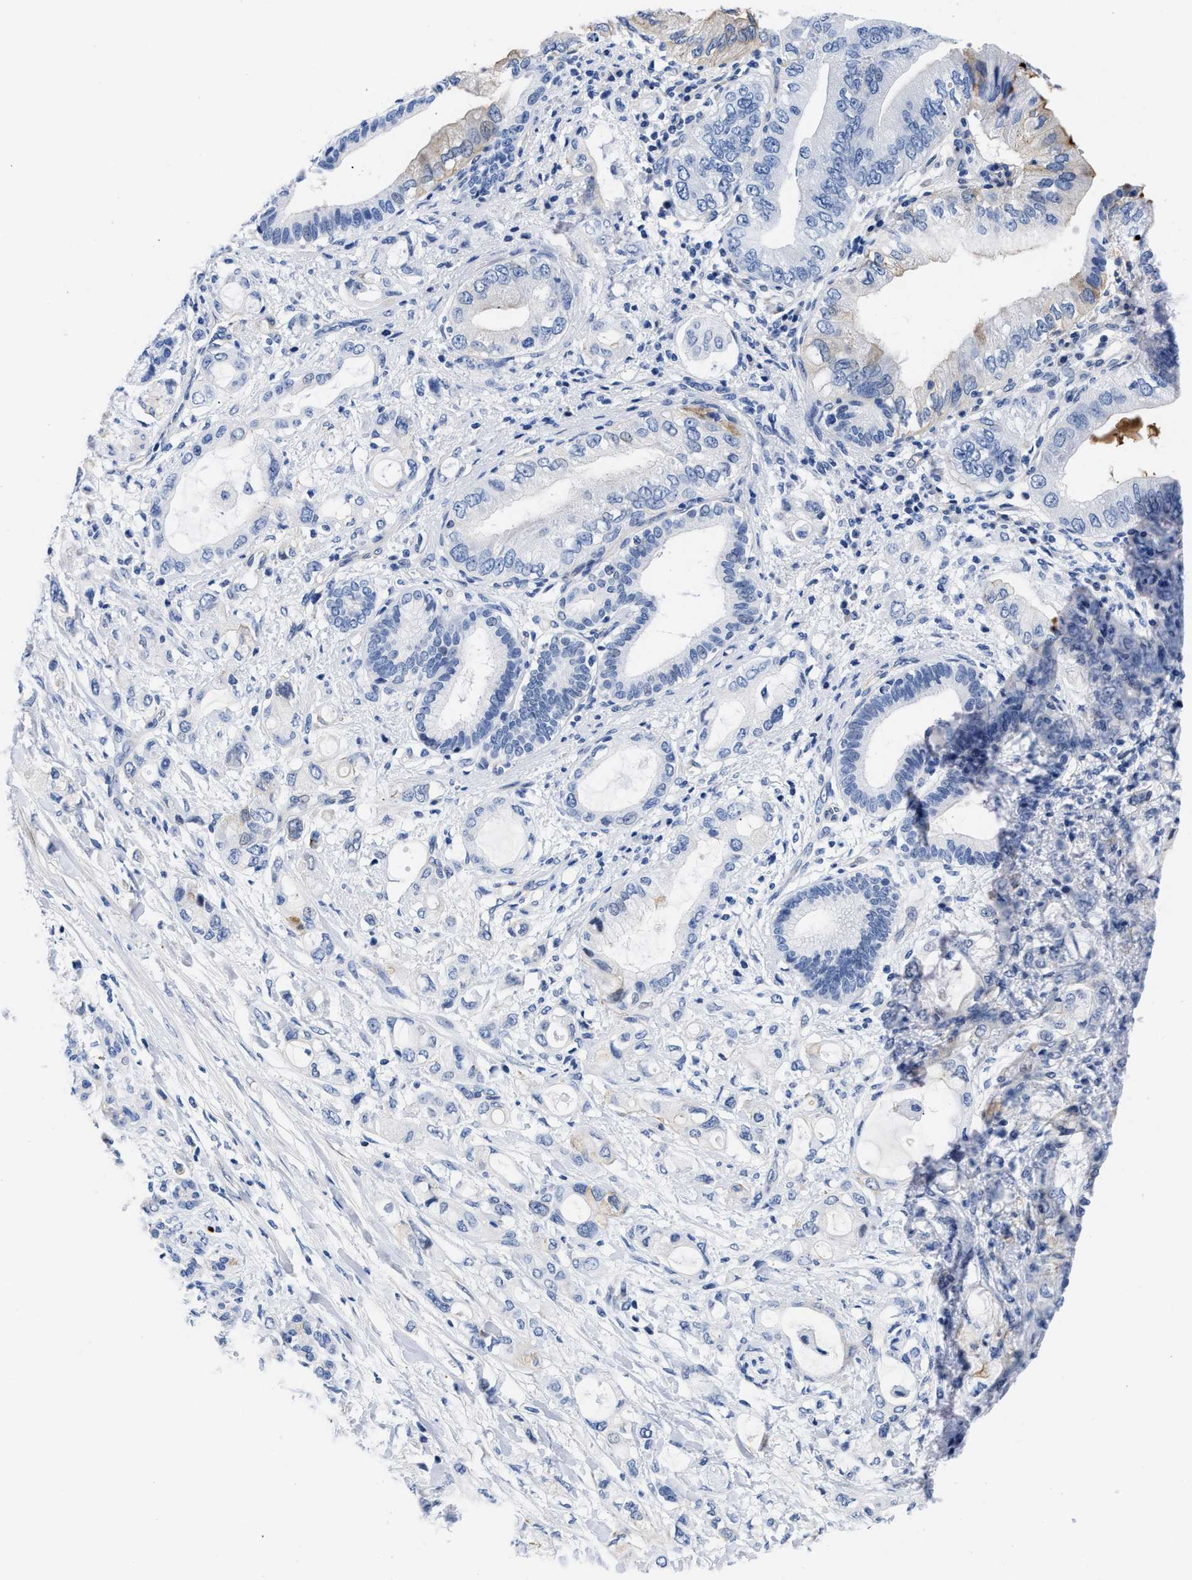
{"staining": {"intensity": "negative", "quantity": "none", "location": "none"}, "tissue": "pancreatic cancer", "cell_type": "Tumor cells", "image_type": "cancer", "snomed": [{"axis": "morphology", "description": "Adenocarcinoma, NOS"}, {"axis": "topography", "description": "Pancreas"}], "caption": "Human pancreatic cancer stained for a protein using immunohistochemistry displays no positivity in tumor cells.", "gene": "TRIM29", "patient": {"sex": "female", "age": 56}}